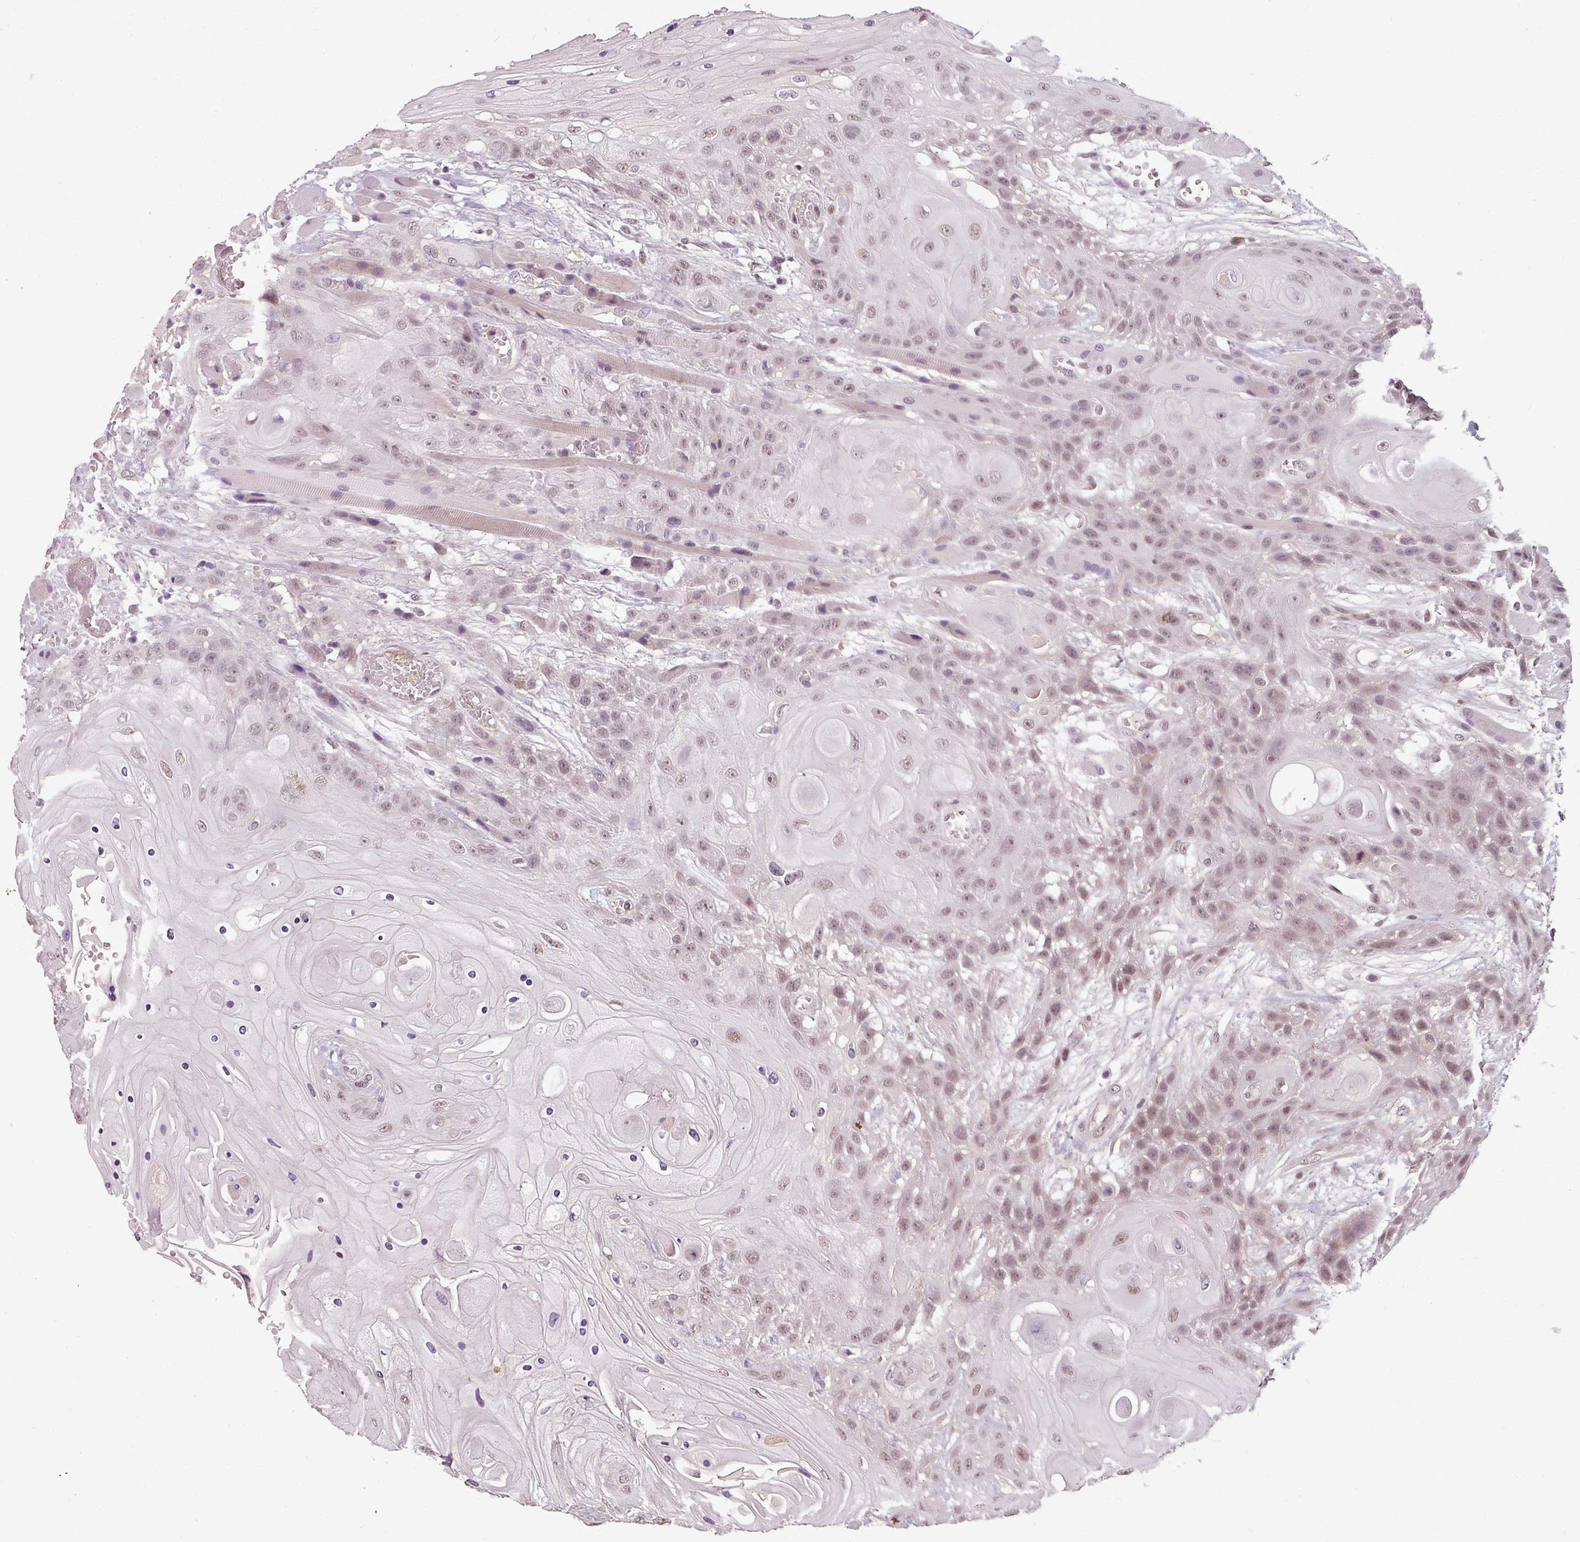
{"staining": {"intensity": "weak", "quantity": ">75%", "location": "nuclear"}, "tissue": "head and neck cancer", "cell_type": "Tumor cells", "image_type": "cancer", "snomed": [{"axis": "morphology", "description": "Squamous cell carcinoma, NOS"}, {"axis": "topography", "description": "Head-Neck"}], "caption": "DAB (3,3'-diaminobenzidine) immunohistochemical staining of head and neck squamous cell carcinoma displays weak nuclear protein expression in approximately >75% of tumor cells.", "gene": "BCAS3", "patient": {"sex": "female", "age": 43}}